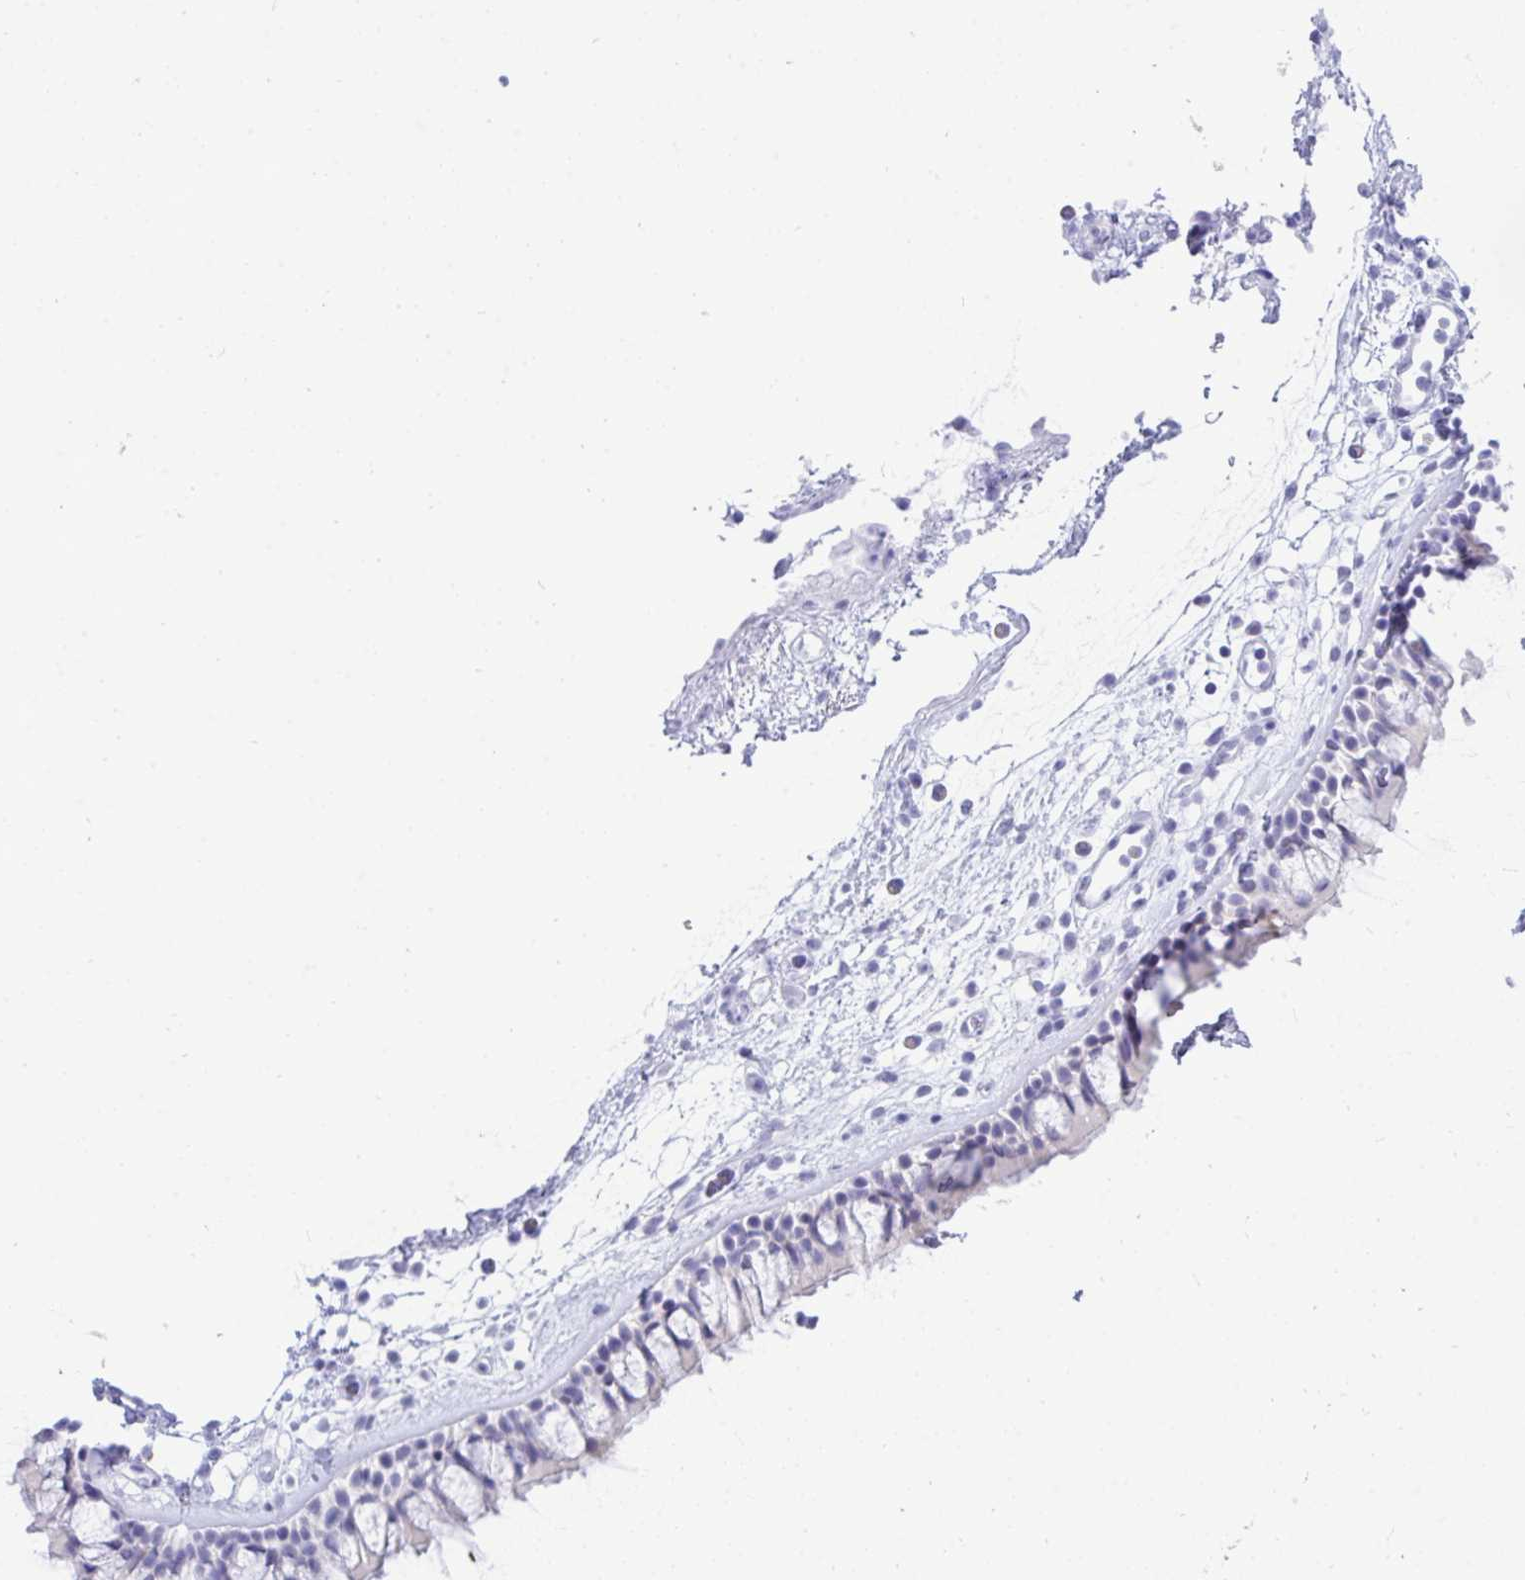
{"staining": {"intensity": "negative", "quantity": "none", "location": "none"}, "tissue": "nasopharynx", "cell_type": "Respiratory epithelial cells", "image_type": "normal", "snomed": [{"axis": "morphology", "description": "Normal tissue, NOS"}, {"axis": "topography", "description": "Nasopharynx"}], "caption": "This is an immunohistochemistry image of unremarkable nasopharynx. There is no staining in respiratory epithelial cells.", "gene": "THOP1", "patient": {"sex": "female", "age": 70}}